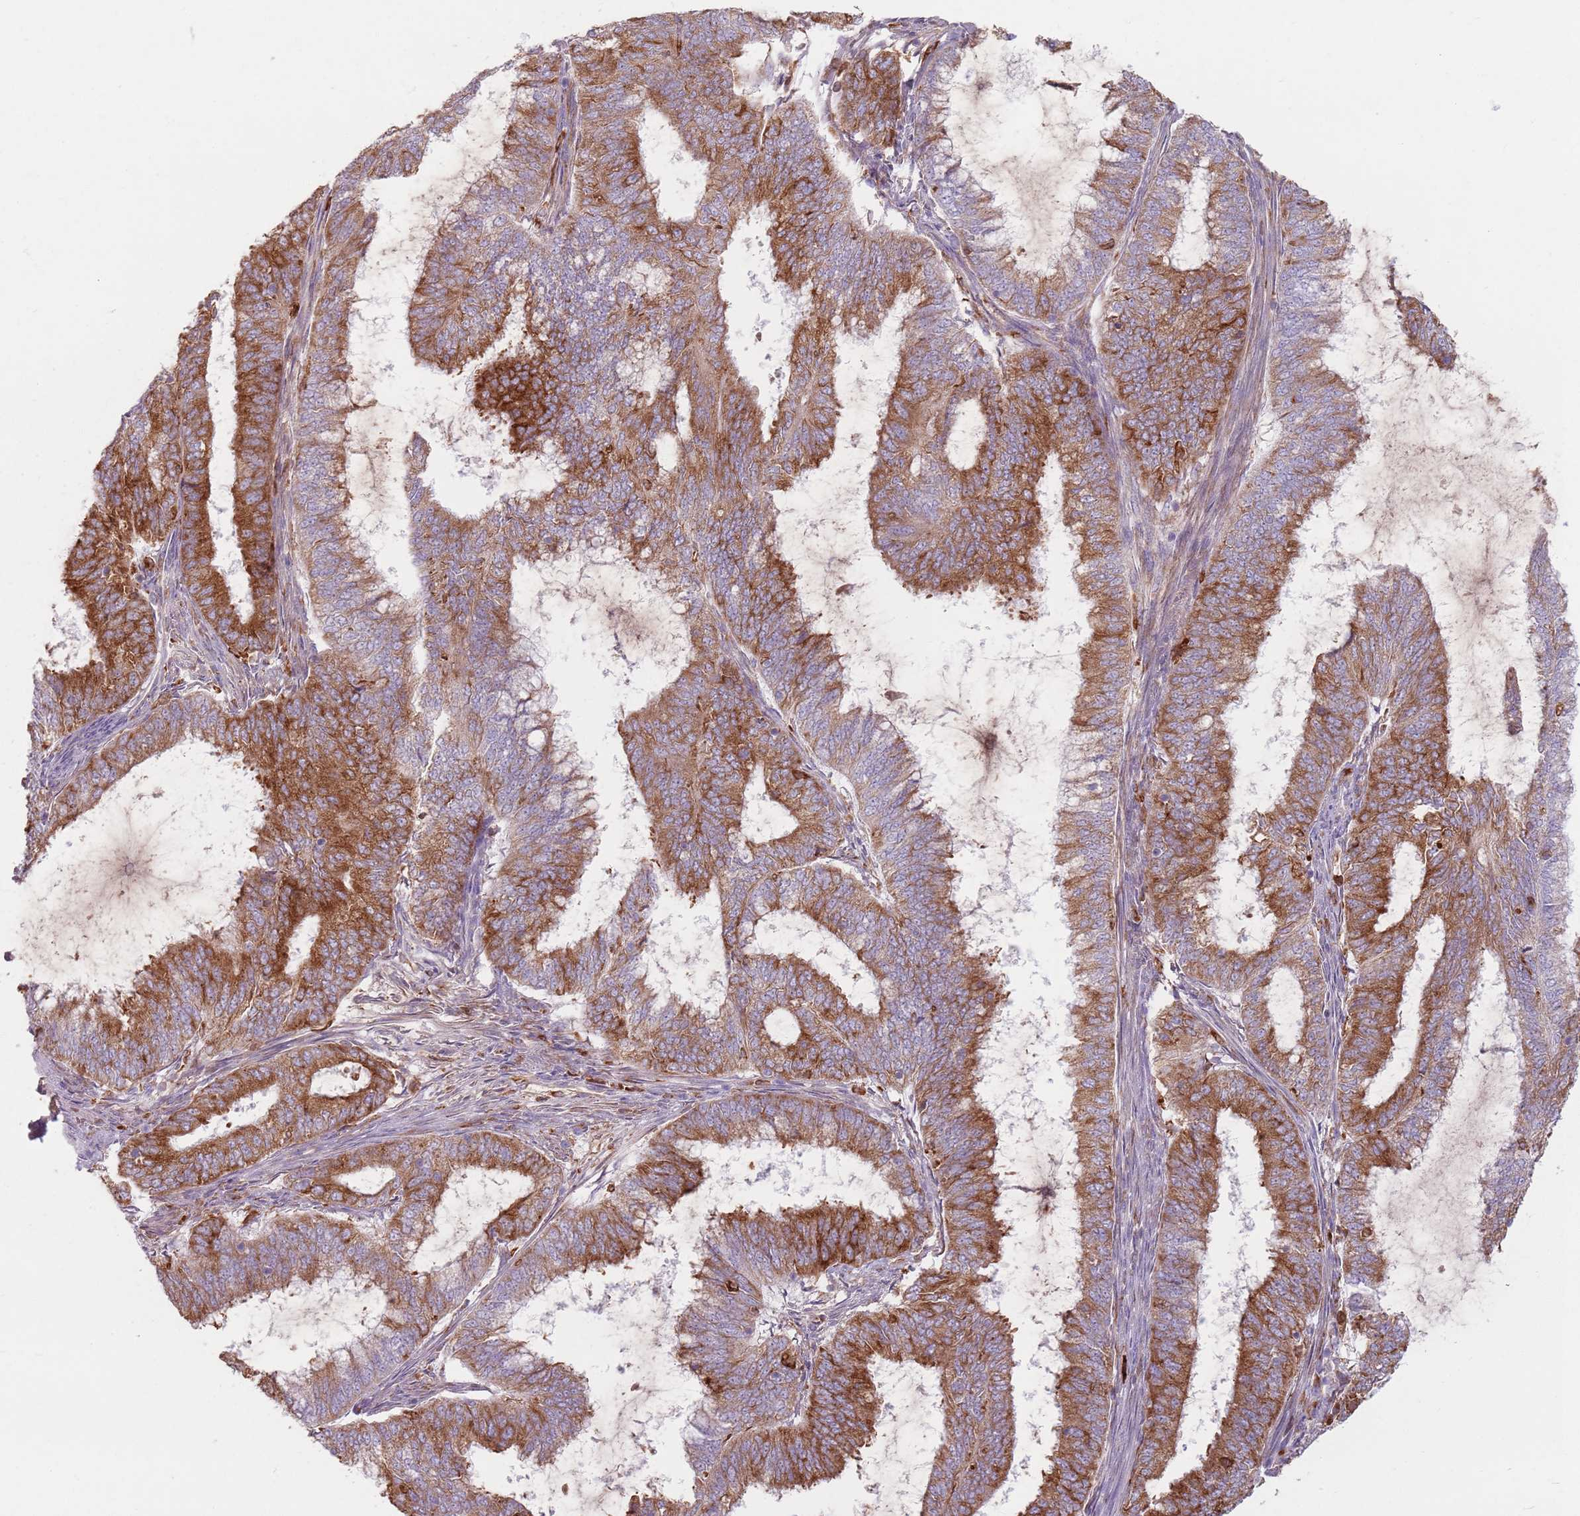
{"staining": {"intensity": "strong", "quantity": ">75%", "location": "cytoplasmic/membranous"}, "tissue": "endometrial cancer", "cell_type": "Tumor cells", "image_type": "cancer", "snomed": [{"axis": "morphology", "description": "Adenocarcinoma, NOS"}, {"axis": "topography", "description": "Endometrium"}], "caption": "Endometrial adenocarcinoma stained with a brown dye exhibits strong cytoplasmic/membranous positive staining in approximately >75% of tumor cells.", "gene": "COLGALT1", "patient": {"sex": "female", "age": 51}}